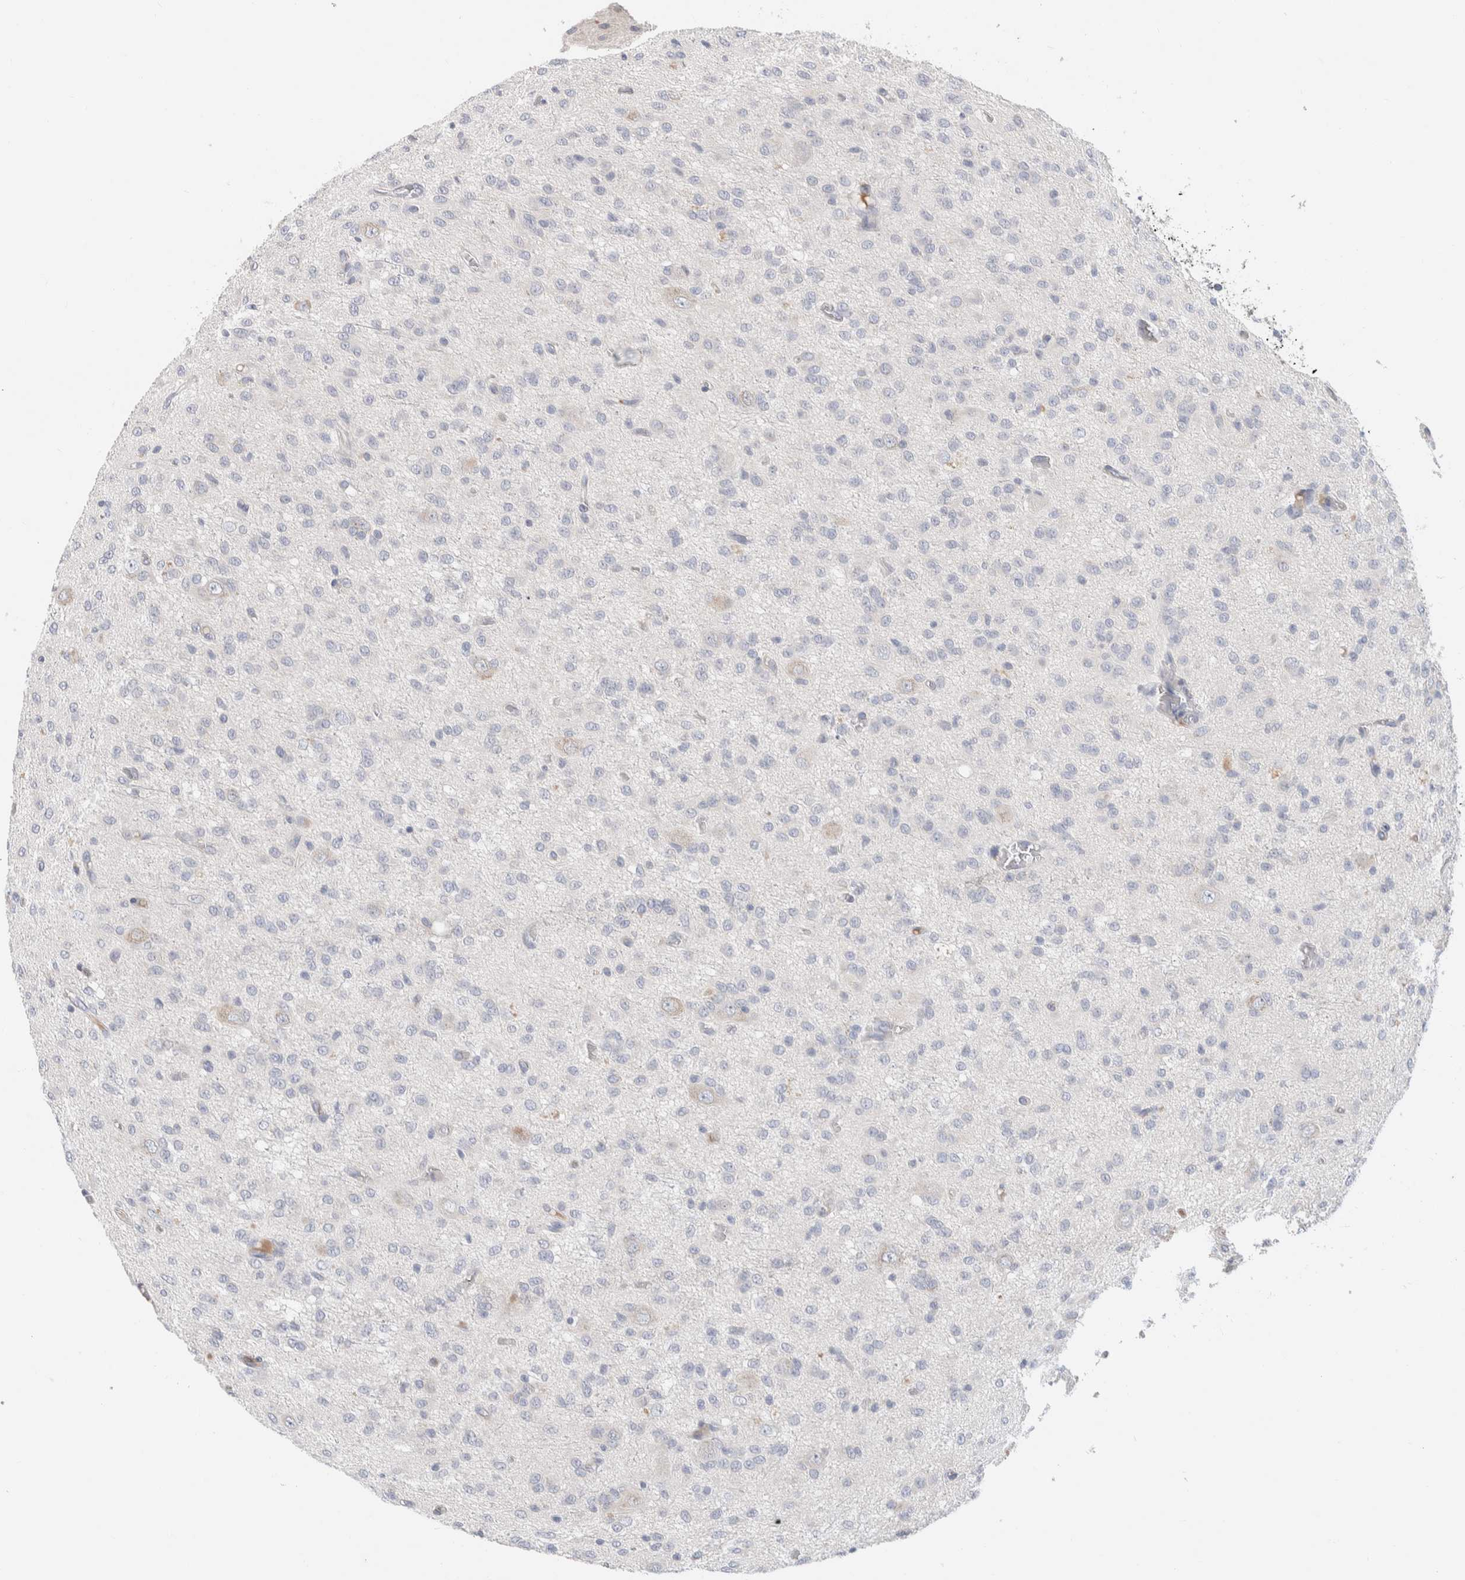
{"staining": {"intensity": "negative", "quantity": "none", "location": "none"}, "tissue": "glioma", "cell_type": "Tumor cells", "image_type": "cancer", "snomed": [{"axis": "morphology", "description": "Glioma, malignant, High grade"}, {"axis": "topography", "description": "Brain"}], "caption": "IHC image of human malignant glioma (high-grade) stained for a protein (brown), which reveals no staining in tumor cells. (DAB immunohistochemistry (IHC), high magnification).", "gene": "RUSF1", "patient": {"sex": "female", "age": 59}}